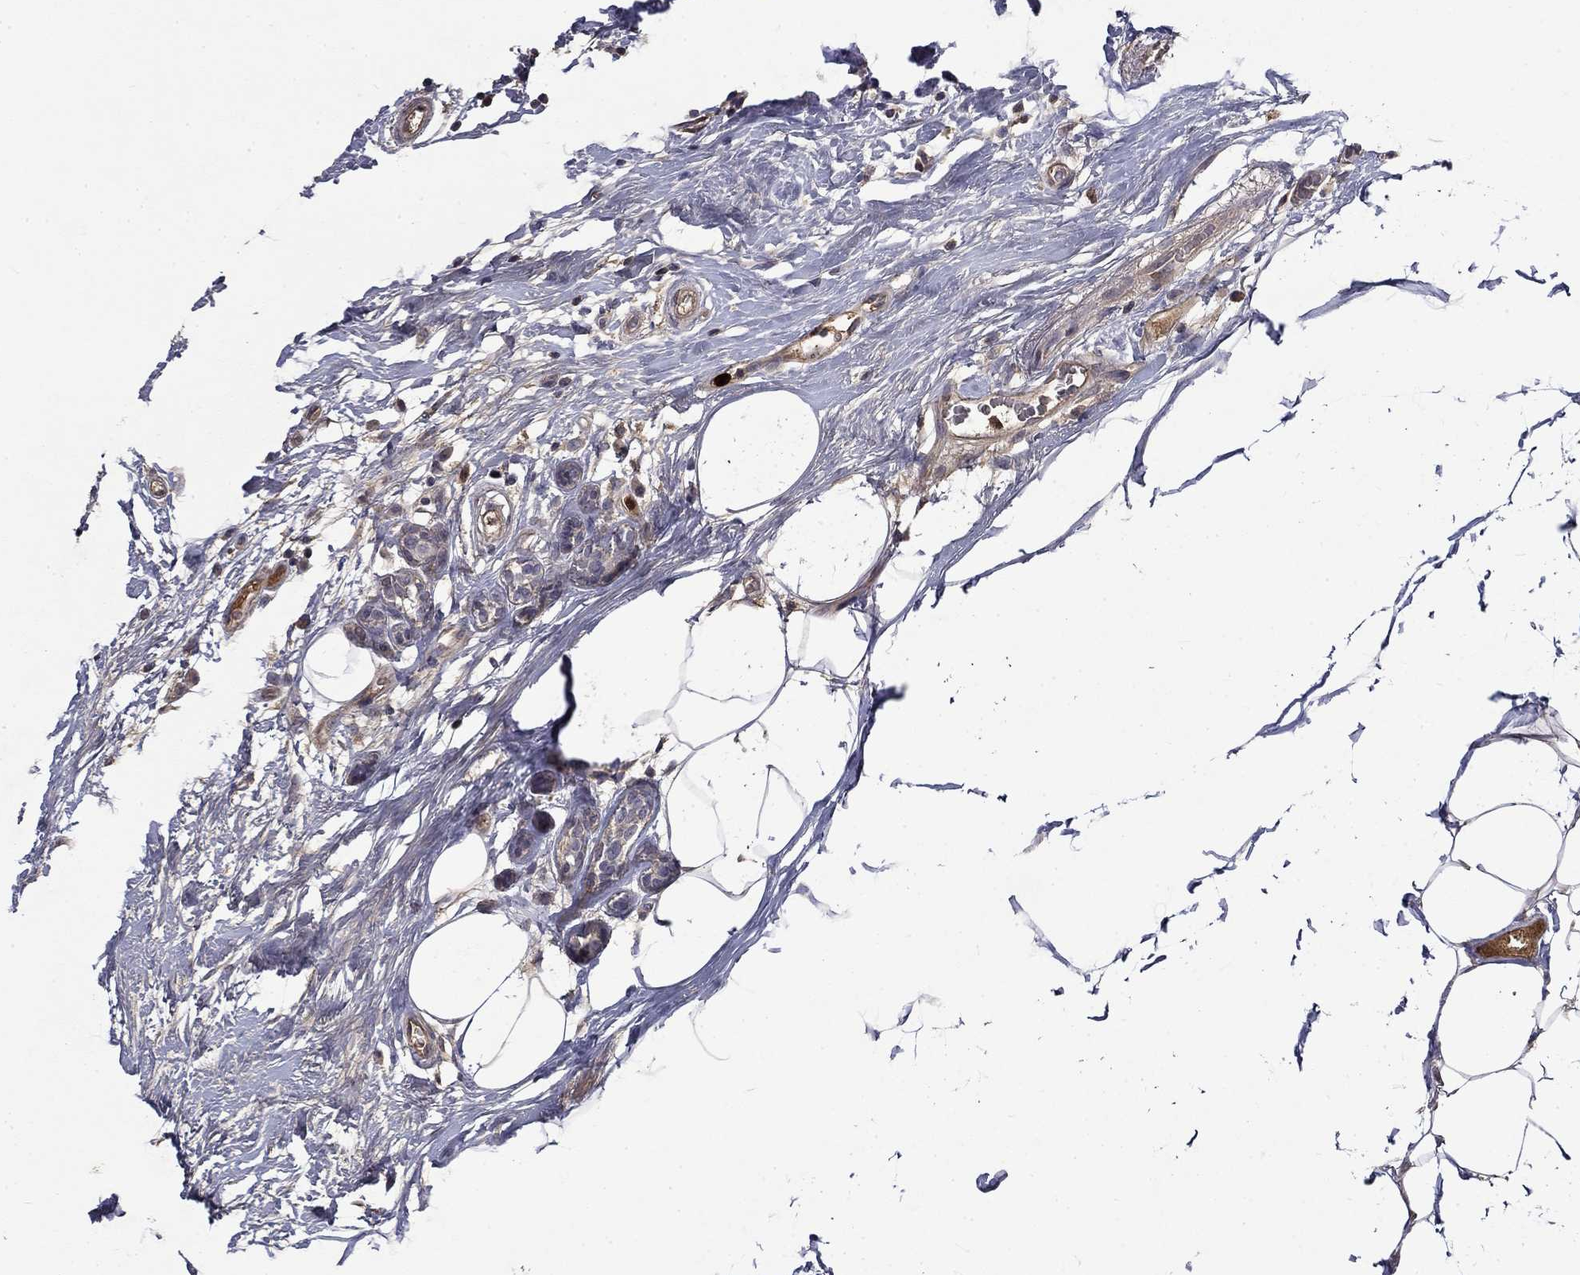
{"staining": {"intensity": "negative", "quantity": "none", "location": "none"}, "tissue": "breast cancer", "cell_type": "Tumor cells", "image_type": "cancer", "snomed": [{"axis": "morphology", "description": "Duct carcinoma"}, {"axis": "topography", "description": "Breast"}], "caption": "This is a micrograph of IHC staining of breast cancer (intraductal carcinoma), which shows no staining in tumor cells. The staining was performed using DAB to visualize the protein expression in brown, while the nuclei were stained in blue with hematoxylin (Magnification: 20x).", "gene": "SATB1", "patient": {"sex": "female", "age": 45}}